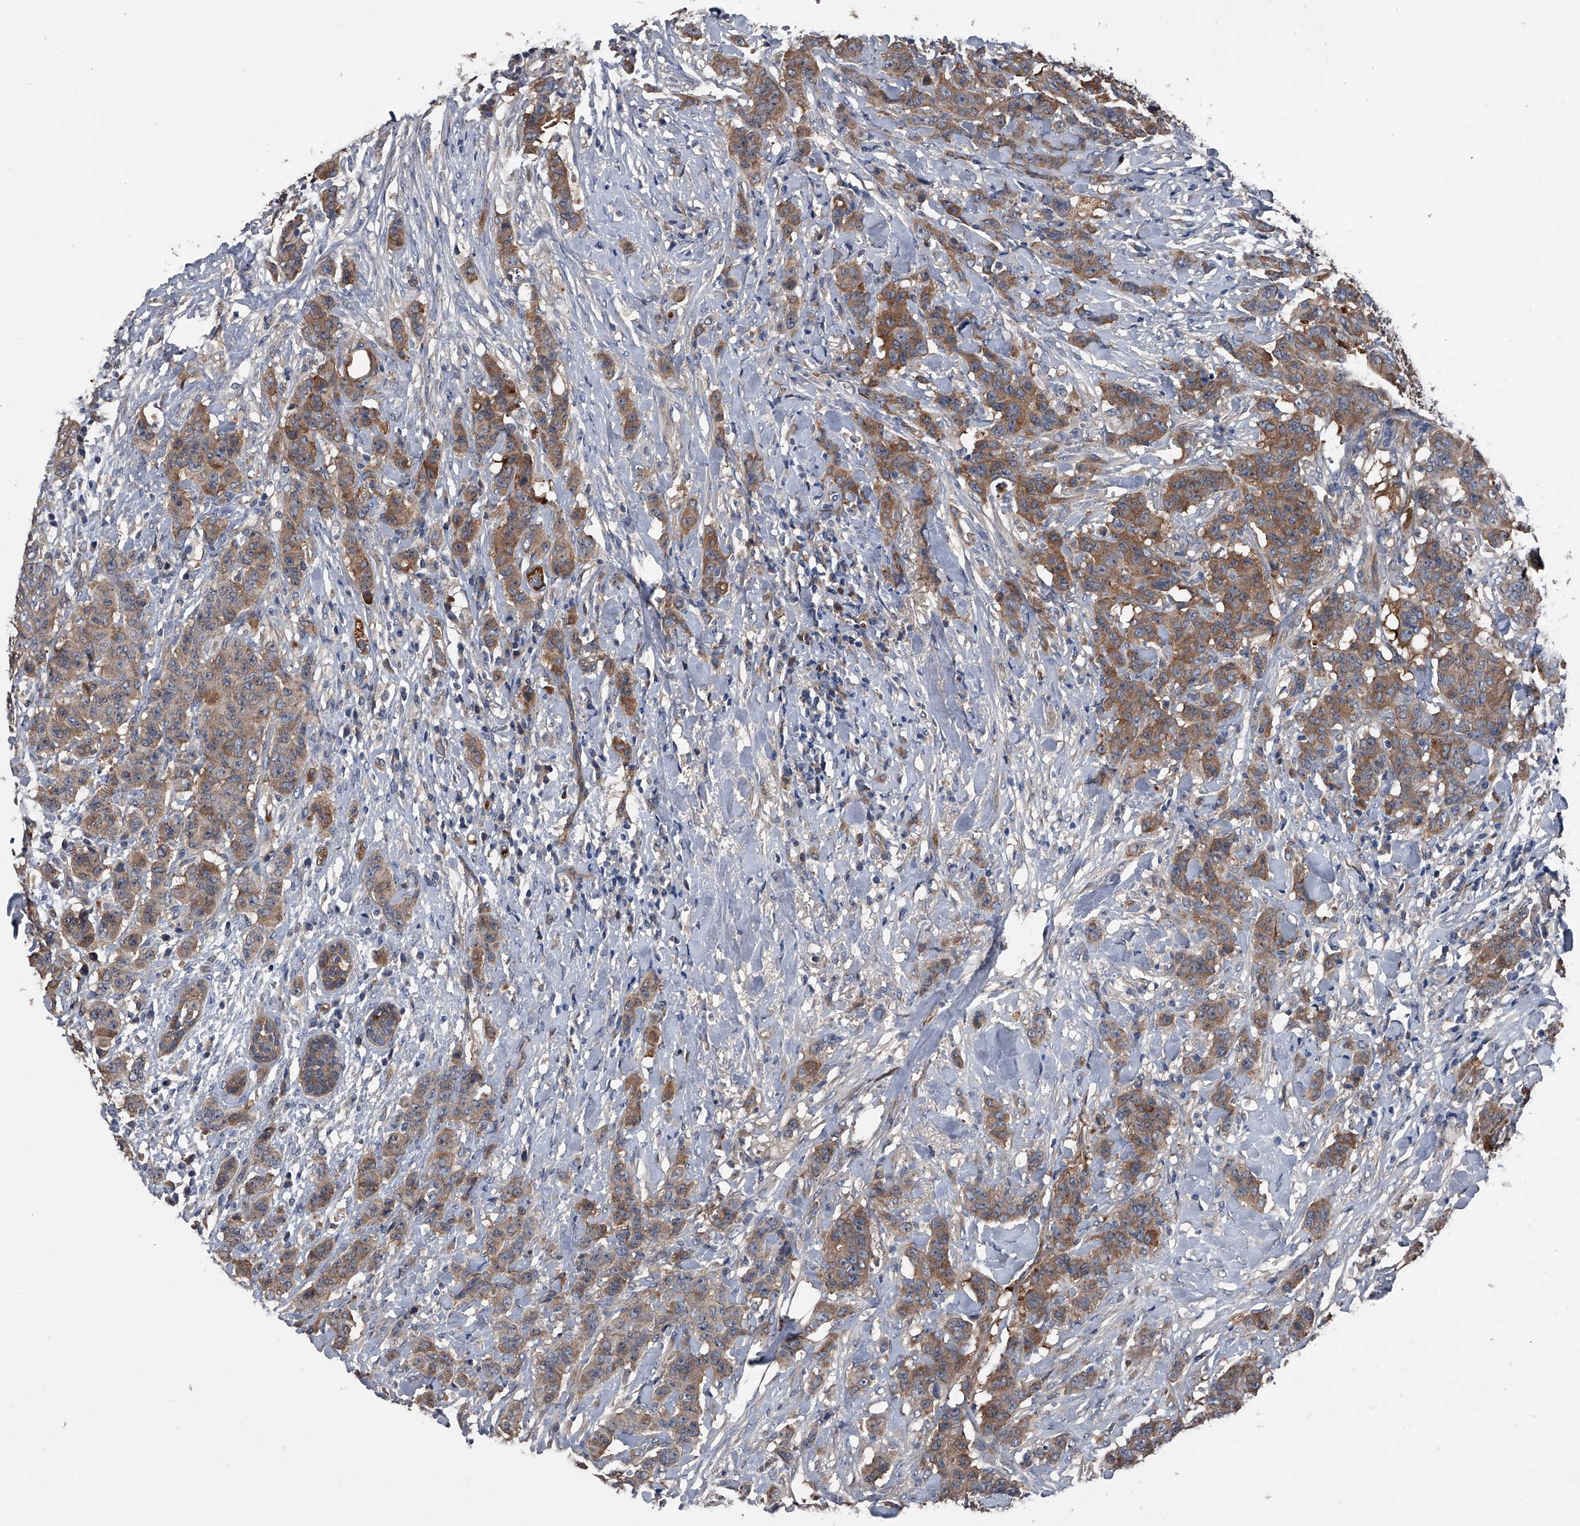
{"staining": {"intensity": "moderate", "quantity": ">75%", "location": "cytoplasmic/membranous"}, "tissue": "breast cancer", "cell_type": "Tumor cells", "image_type": "cancer", "snomed": [{"axis": "morphology", "description": "Duct carcinoma"}, {"axis": "topography", "description": "Breast"}], "caption": "Protein staining demonstrates moderate cytoplasmic/membranous expression in approximately >75% of tumor cells in breast infiltrating ductal carcinoma.", "gene": "KIF13A", "patient": {"sex": "female", "age": 40}}